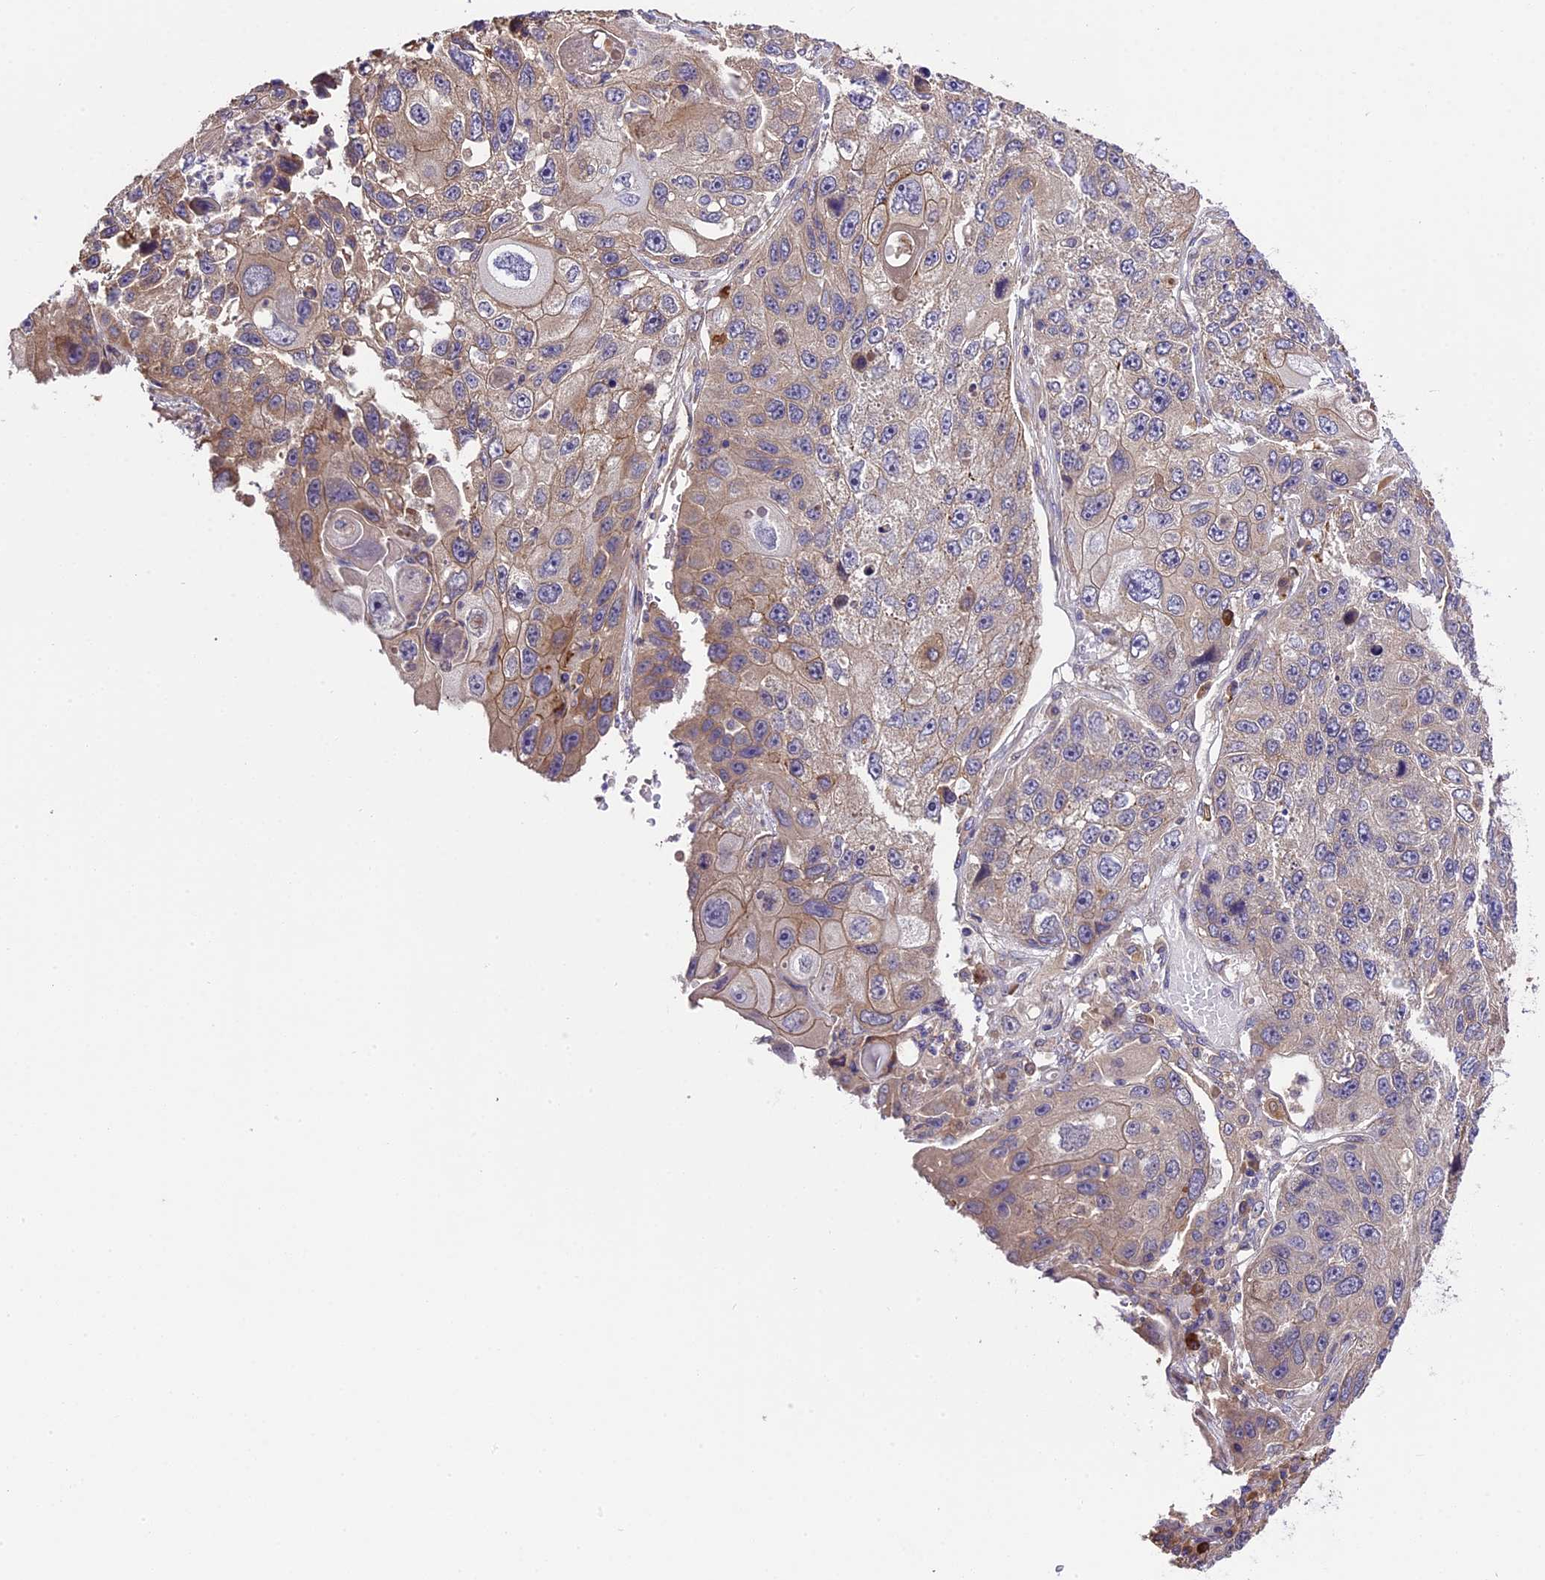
{"staining": {"intensity": "weak", "quantity": "25%-75%", "location": "cytoplasmic/membranous"}, "tissue": "lung cancer", "cell_type": "Tumor cells", "image_type": "cancer", "snomed": [{"axis": "morphology", "description": "Squamous cell carcinoma, NOS"}, {"axis": "topography", "description": "Lung"}], "caption": "DAB immunohistochemical staining of human lung cancer demonstrates weak cytoplasmic/membranous protein staining in approximately 25%-75% of tumor cells. The staining was performed using DAB, with brown indicating positive protein expression. Nuclei are stained blue with hematoxylin.", "gene": "ABCC10", "patient": {"sex": "male", "age": 61}}